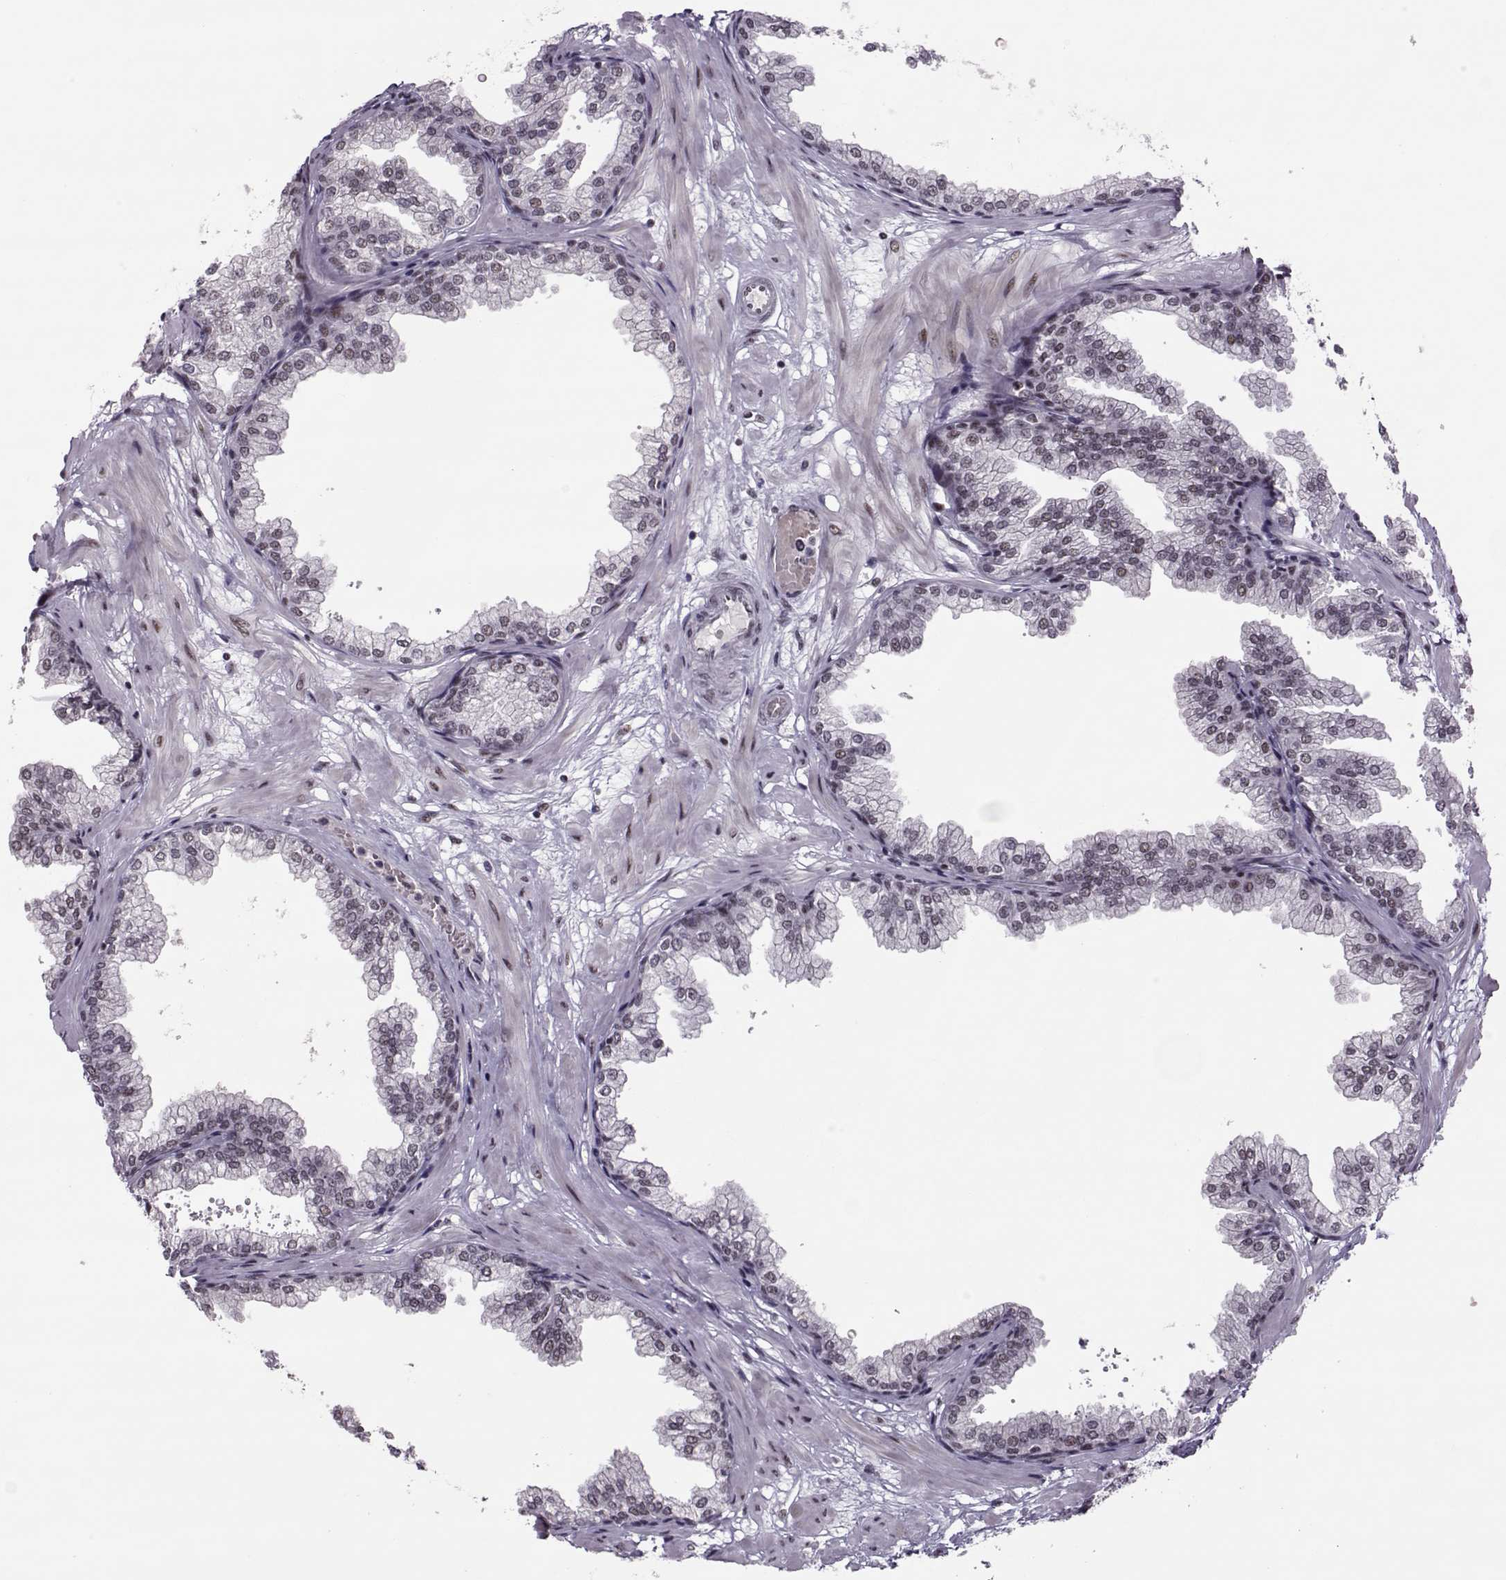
{"staining": {"intensity": "negative", "quantity": "none", "location": "none"}, "tissue": "prostate", "cell_type": "Glandular cells", "image_type": "normal", "snomed": [{"axis": "morphology", "description": "Normal tissue, NOS"}, {"axis": "topography", "description": "Prostate"}], "caption": "DAB immunohistochemical staining of benign human prostate reveals no significant positivity in glandular cells. (IHC, brightfield microscopy, high magnification).", "gene": "LIN28A", "patient": {"sex": "male", "age": 37}}